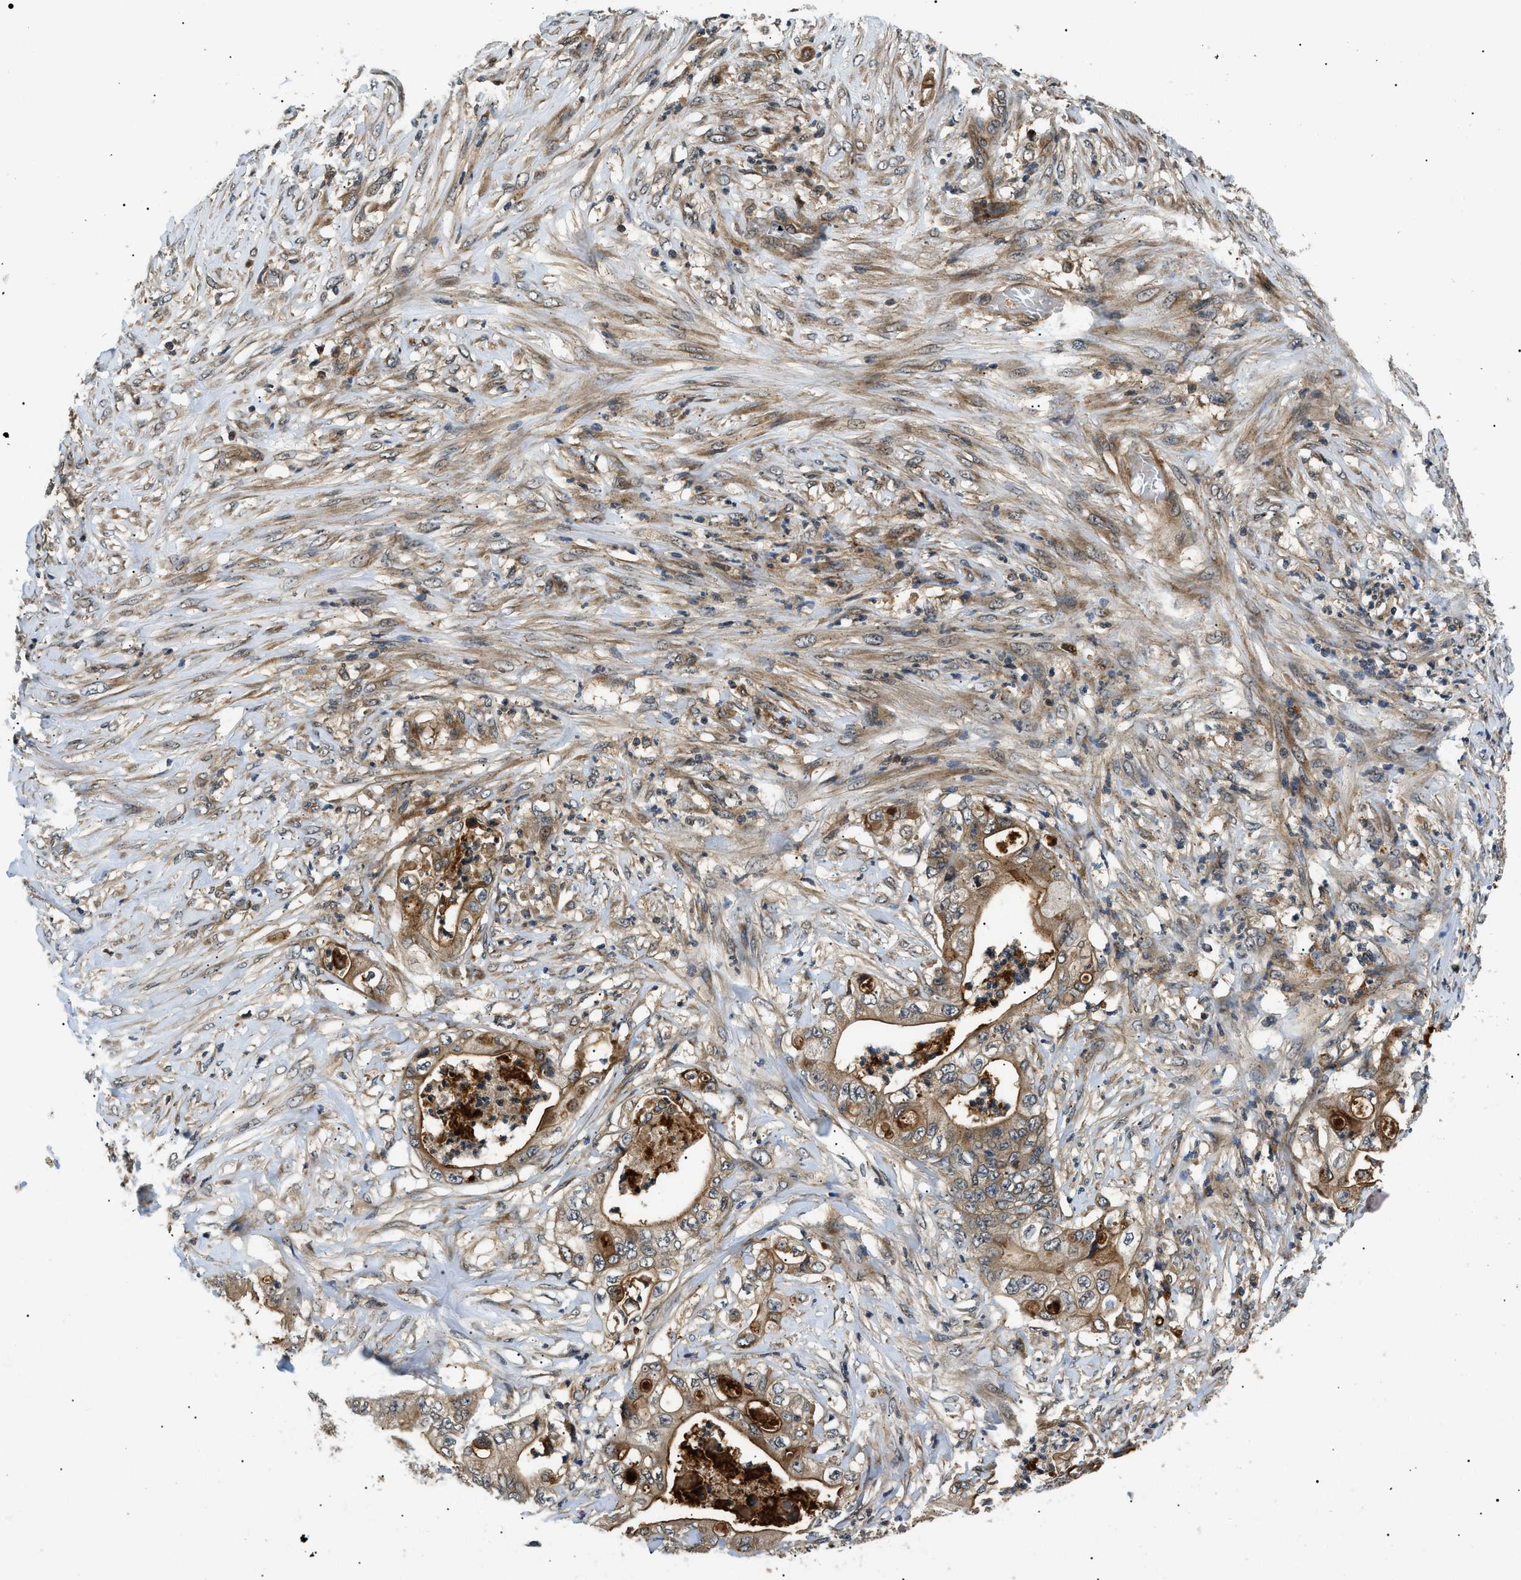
{"staining": {"intensity": "moderate", "quantity": ">75%", "location": "cytoplasmic/membranous"}, "tissue": "stomach cancer", "cell_type": "Tumor cells", "image_type": "cancer", "snomed": [{"axis": "morphology", "description": "Adenocarcinoma, NOS"}, {"axis": "topography", "description": "Stomach"}], "caption": "This is a histology image of immunohistochemistry staining of stomach adenocarcinoma, which shows moderate staining in the cytoplasmic/membranous of tumor cells.", "gene": "ATP6AP1", "patient": {"sex": "female", "age": 73}}